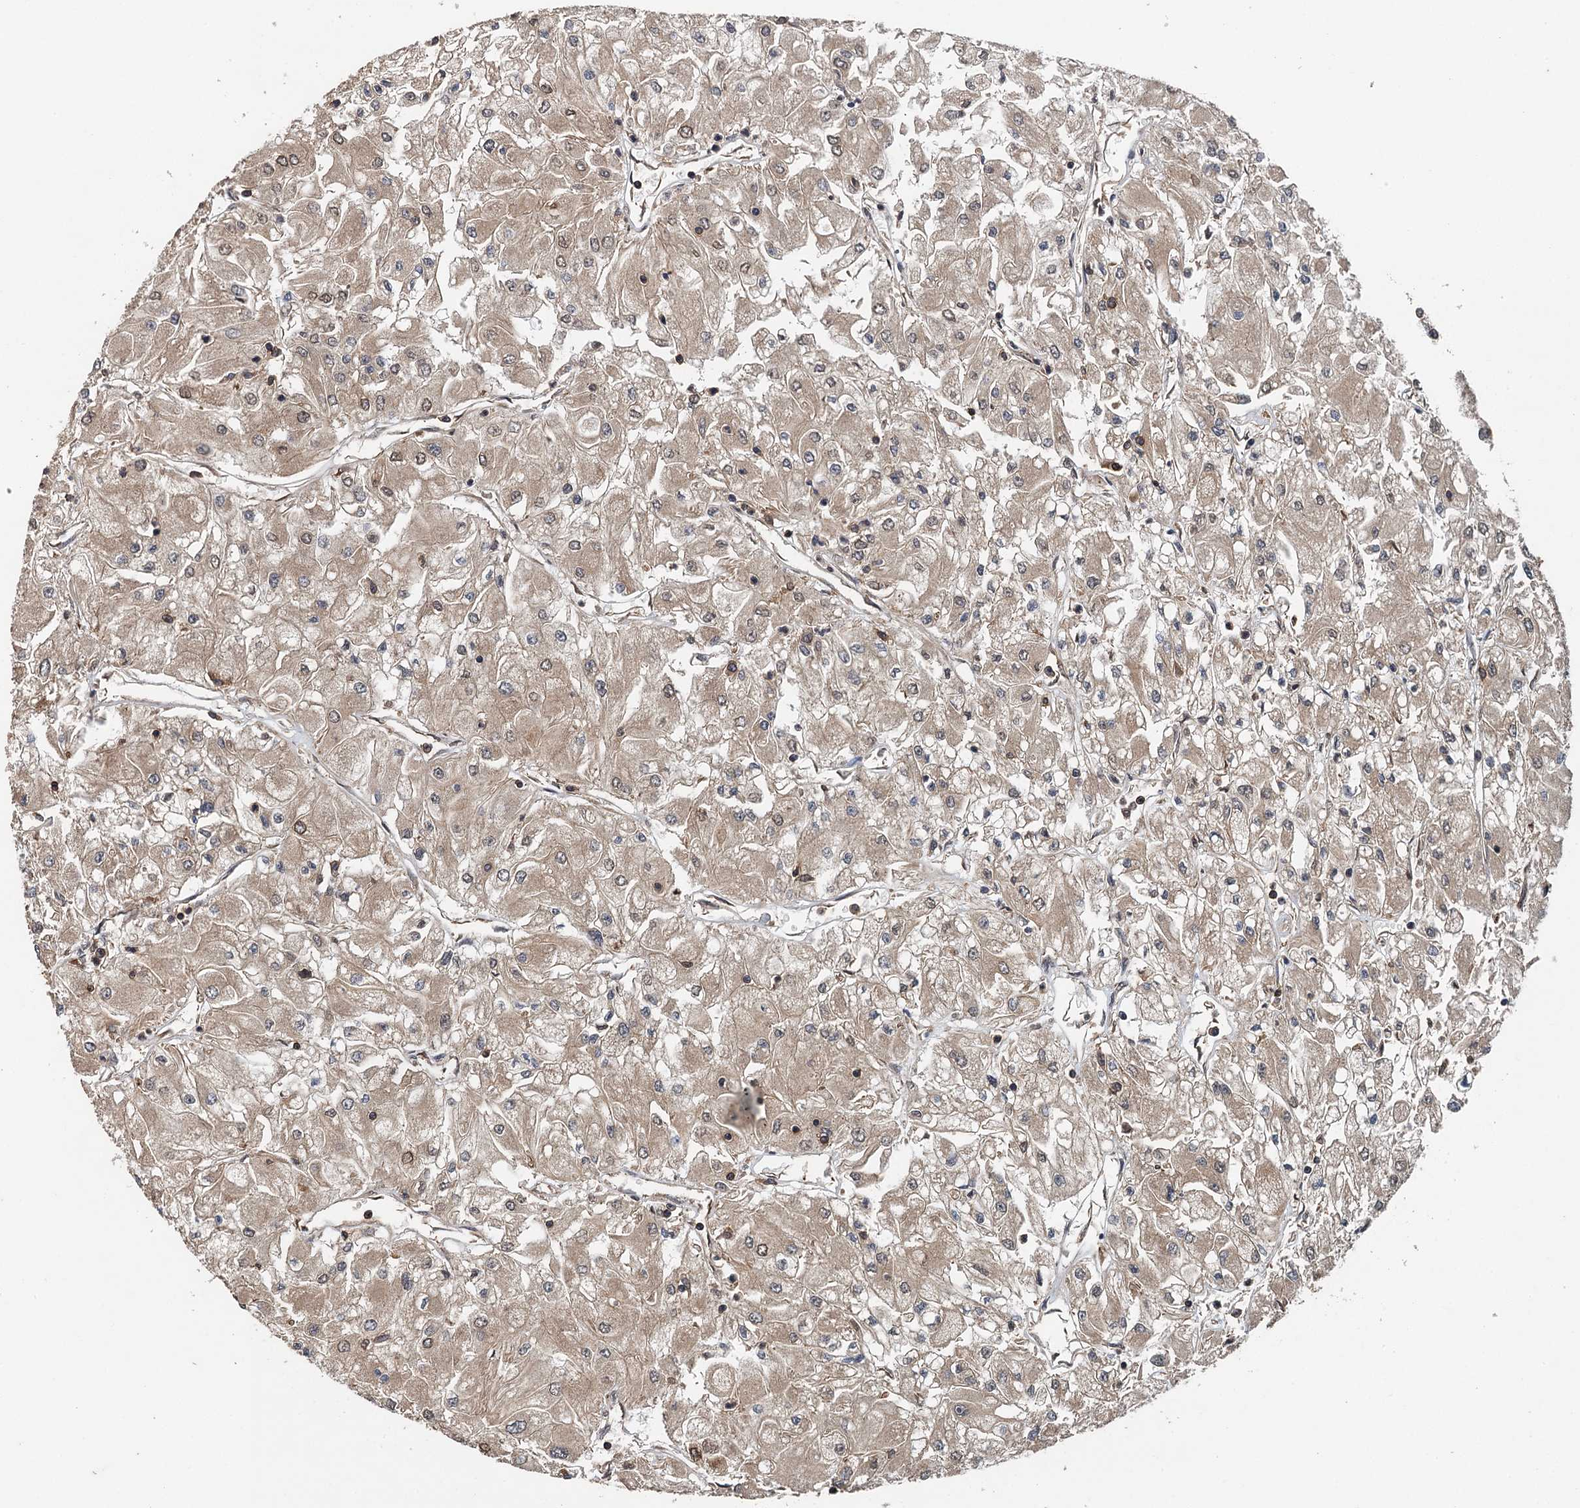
{"staining": {"intensity": "weak", "quantity": ">75%", "location": "cytoplasmic/membranous"}, "tissue": "renal cancer", "cell_type": "Tumor cells", "image_type": "cancer", "snomed": [{"axis": "morphology", "description": "Adenocarcinoma, NOS"}, {"axis": "topography", "description": "Kidney"}], "caption": "Immunohistochemical staining of renal adenocarcinoma reveals weak cytoplasmic/membranous protein expression in about >75% of tumor cells.", "gene": "BORCS5", "patient": {"sex": "male", "age": 80}}